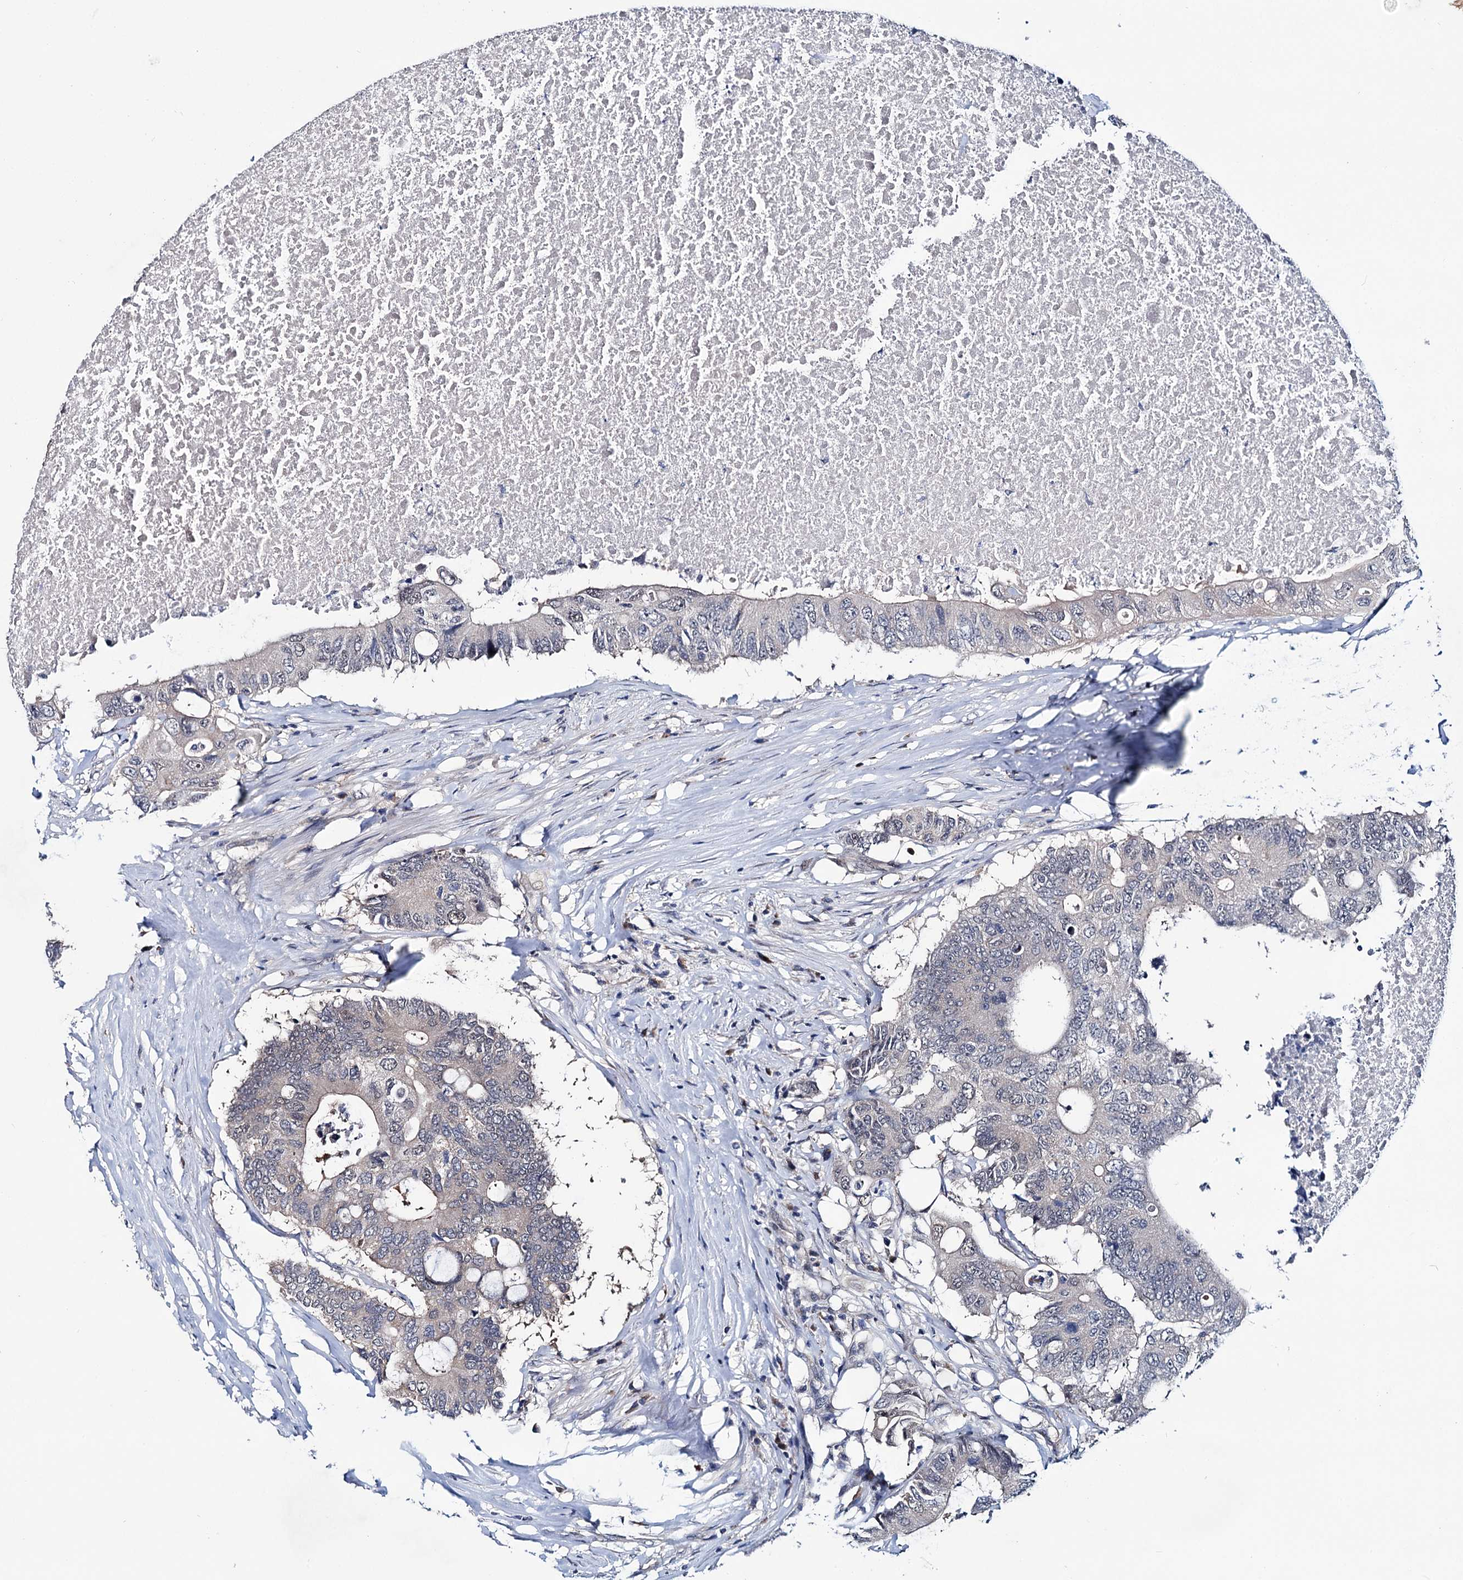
{"staining": {"intensity": "weak", "quantity": "<25%", "location": "cytoplasmic/membranous"}, "tissue": "colorectal cancer", "cell_type": "Tumor cells", "image_type": "cancer", "snomed": [{"axis": "morphology", "description": "Adenocarcinoma, NOS"}, {"axis": "topography", "description": "Colon"}], "caption": "Image shows no significant protein positivity in tumor cells of colorectal cancer (adenocarcinoma).", "gene": "EYA4", "patient": {"sex": "male", "age": 71}}